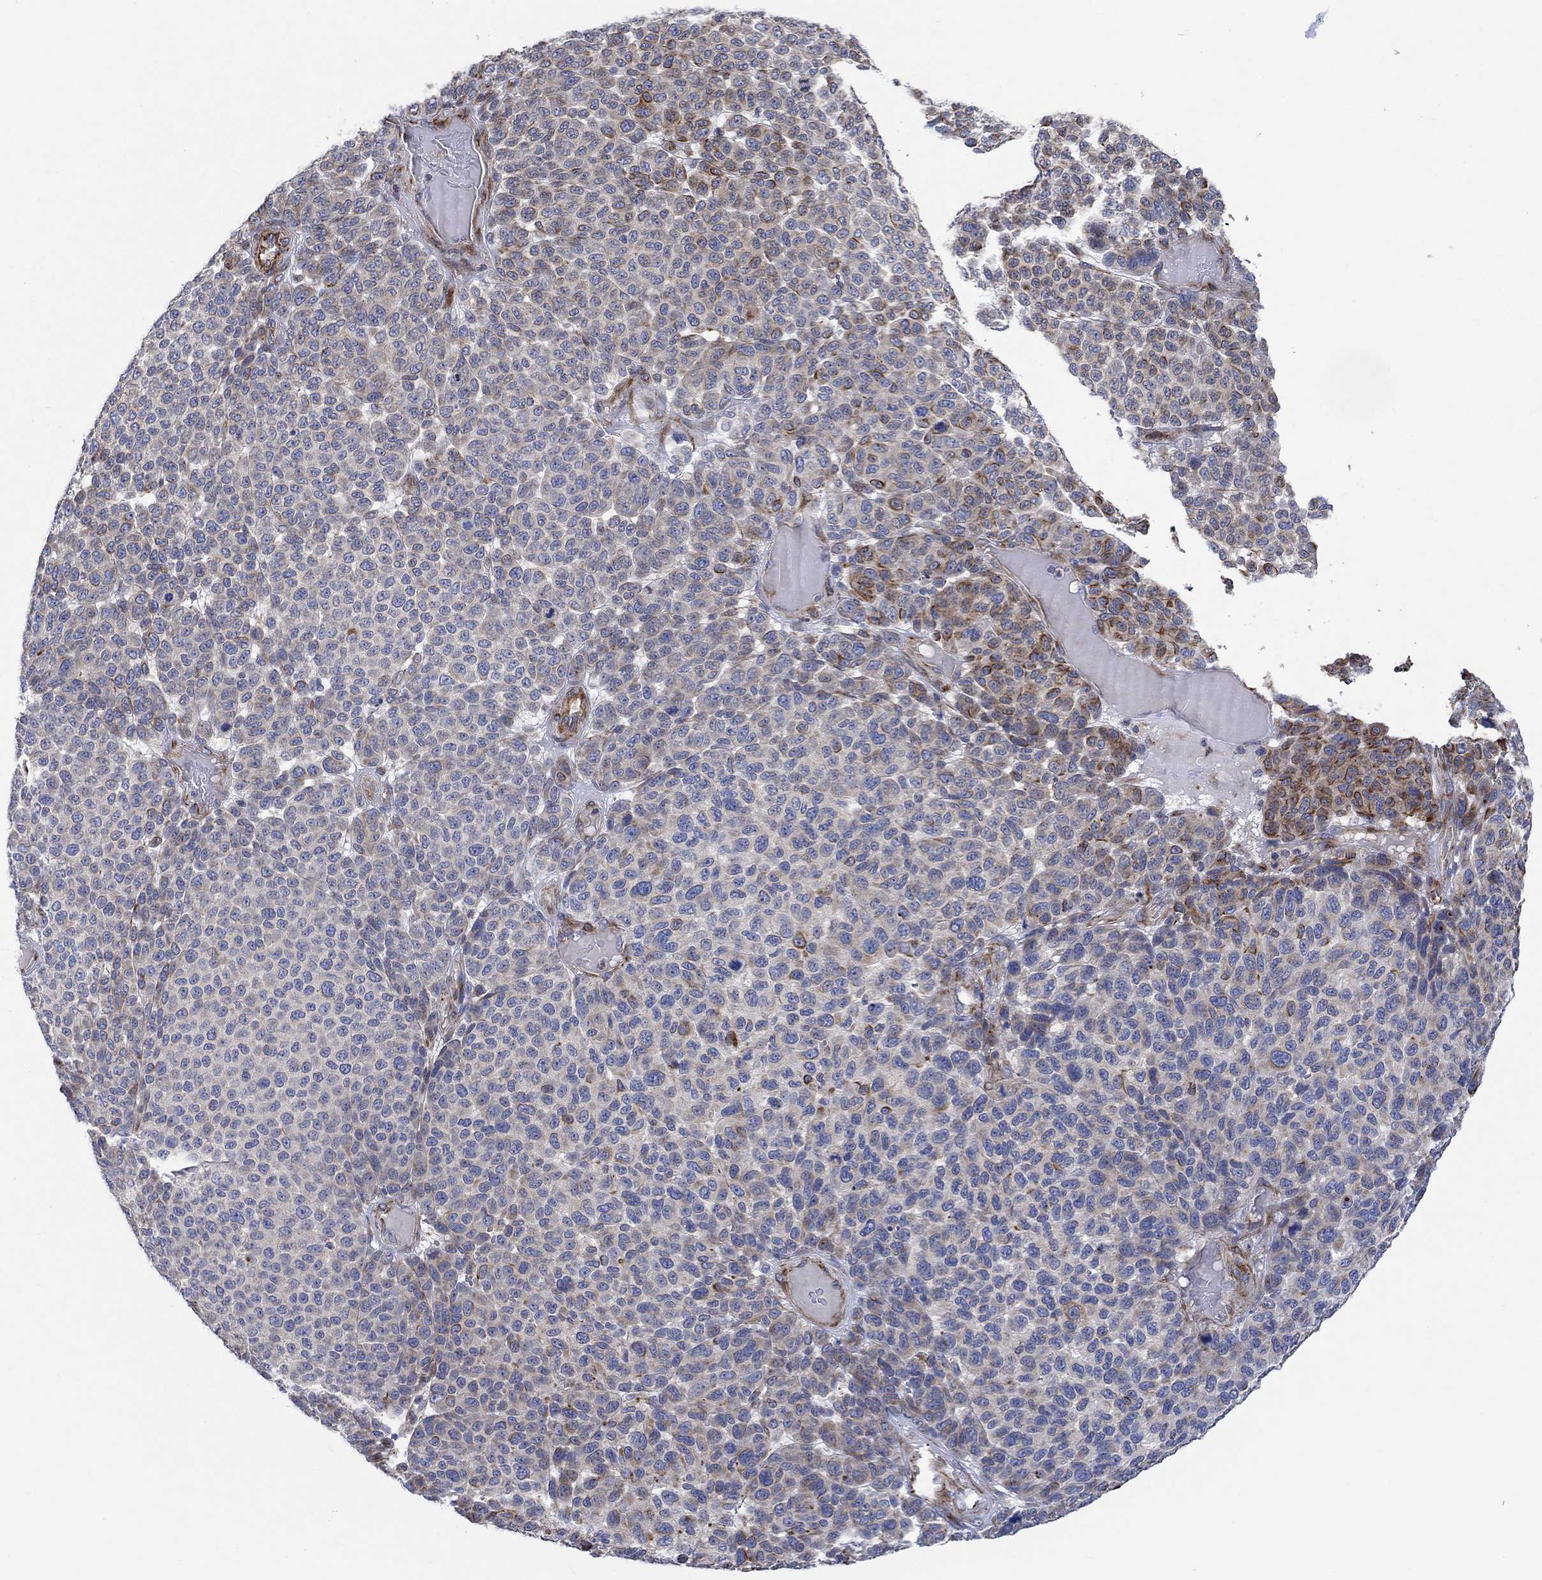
{"staining": {"intensity": "weak", "quantity": "25%-75%", "location": "cytoplasmic/membranous"}, "tissue": "melanoma", "cell_type": "Tumor cells", "image_type": "cancer", "snomed": [{"axis": "morphology", "description": "Malignant melanoma, NOS"}, {"axis": "topography", "description": "Skin"}], "caption": "This image shows immunohistochemistry (IHC) staining of melanoma, with low weak cytoplasmic/membranous expression in about 25%-75% of tumor cells.", "gene": "CAMK1D", "patient": {"sex": "male", "age": 59}}